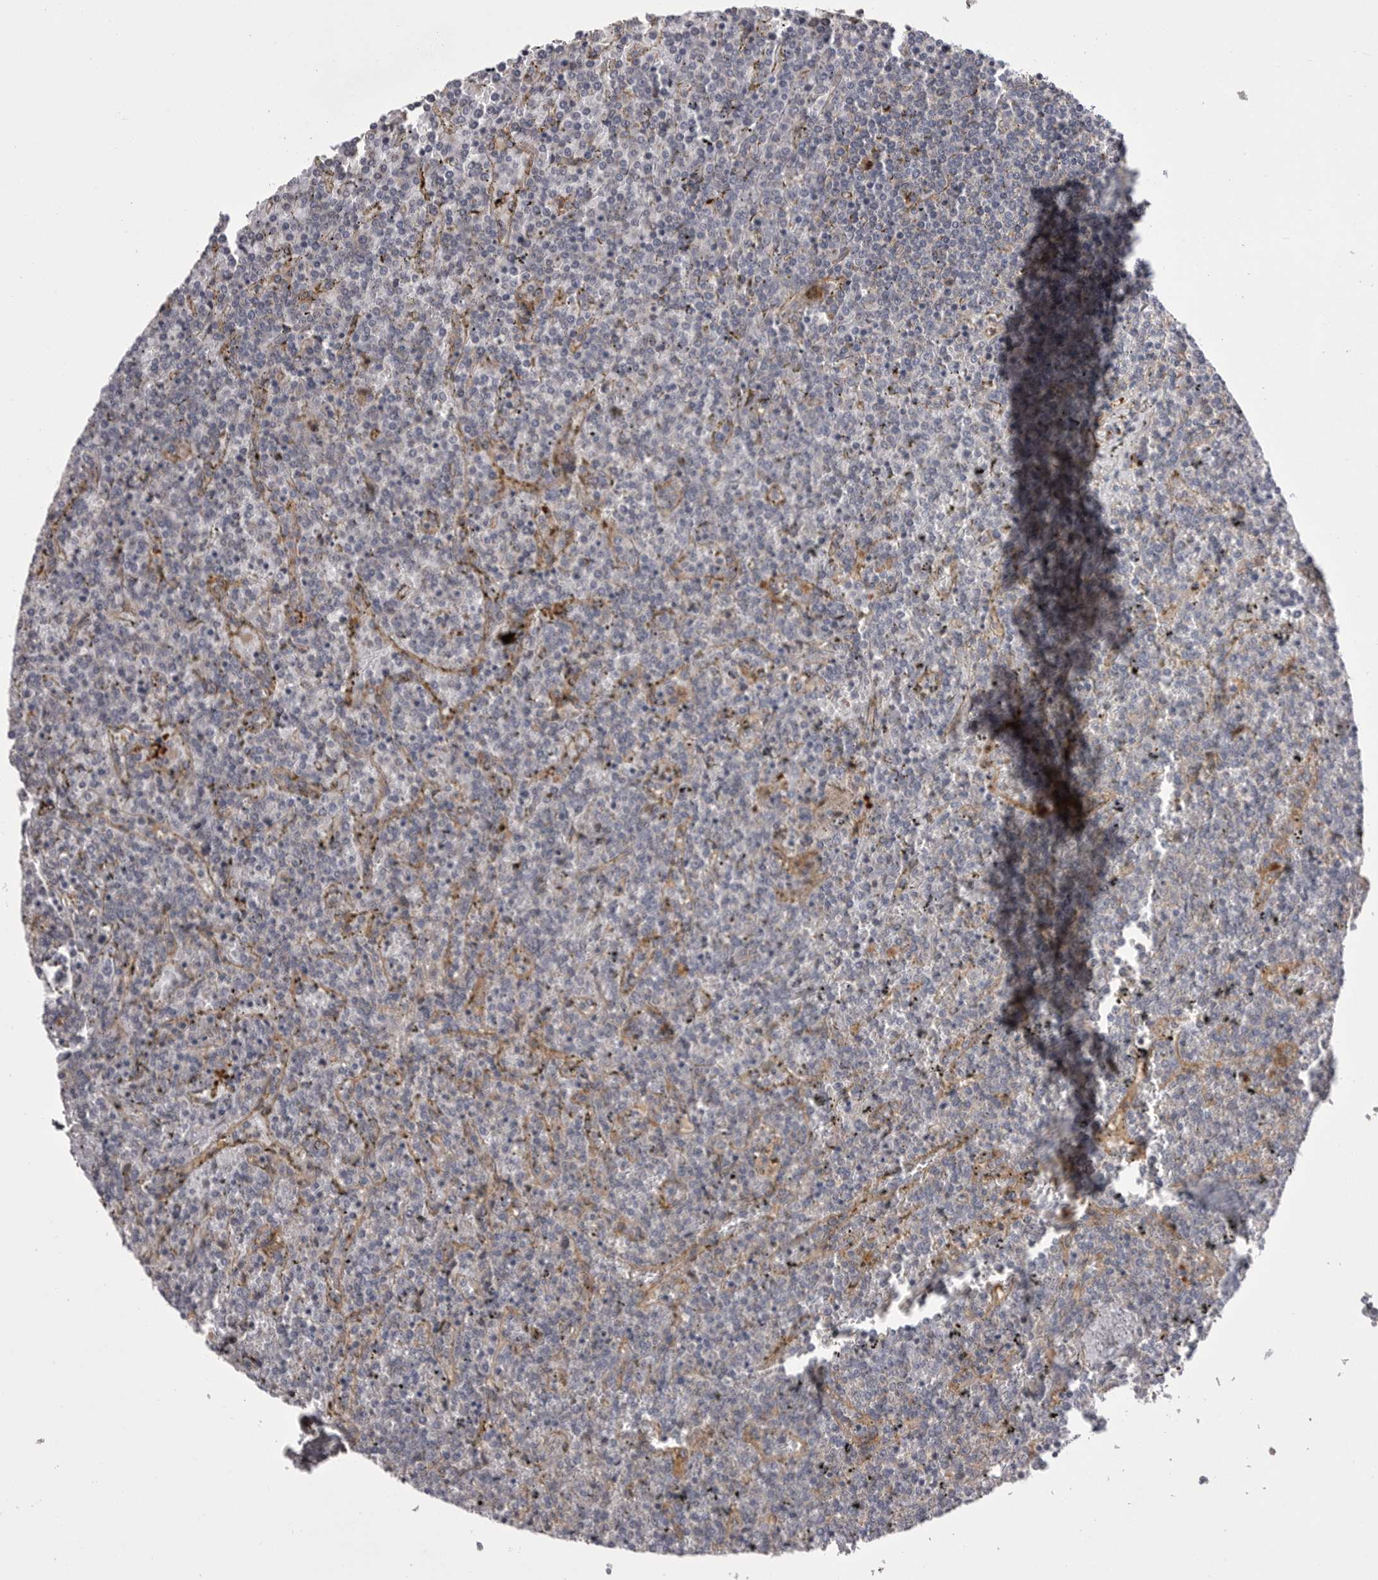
{"staining": {"intensity": "negative", "quantity": "none", "location": "none"}, "tissue": "lymphoma", "cell_type": "Tumor cells", "image_type": "cancer", "snomed": [{"axis": "morphology", "description": "Malignant lymphoma, non-Hodgkin's type, Low grade"}, {"axis": "topography", "description": "Spleen"}], "caption": "This is a histopathology image of immunohistochemistry staining of lymphoma, which shows no expression in tumor cells.", "gene": "OSBPL9", "patient": {"sex": "female", "age": 19}}